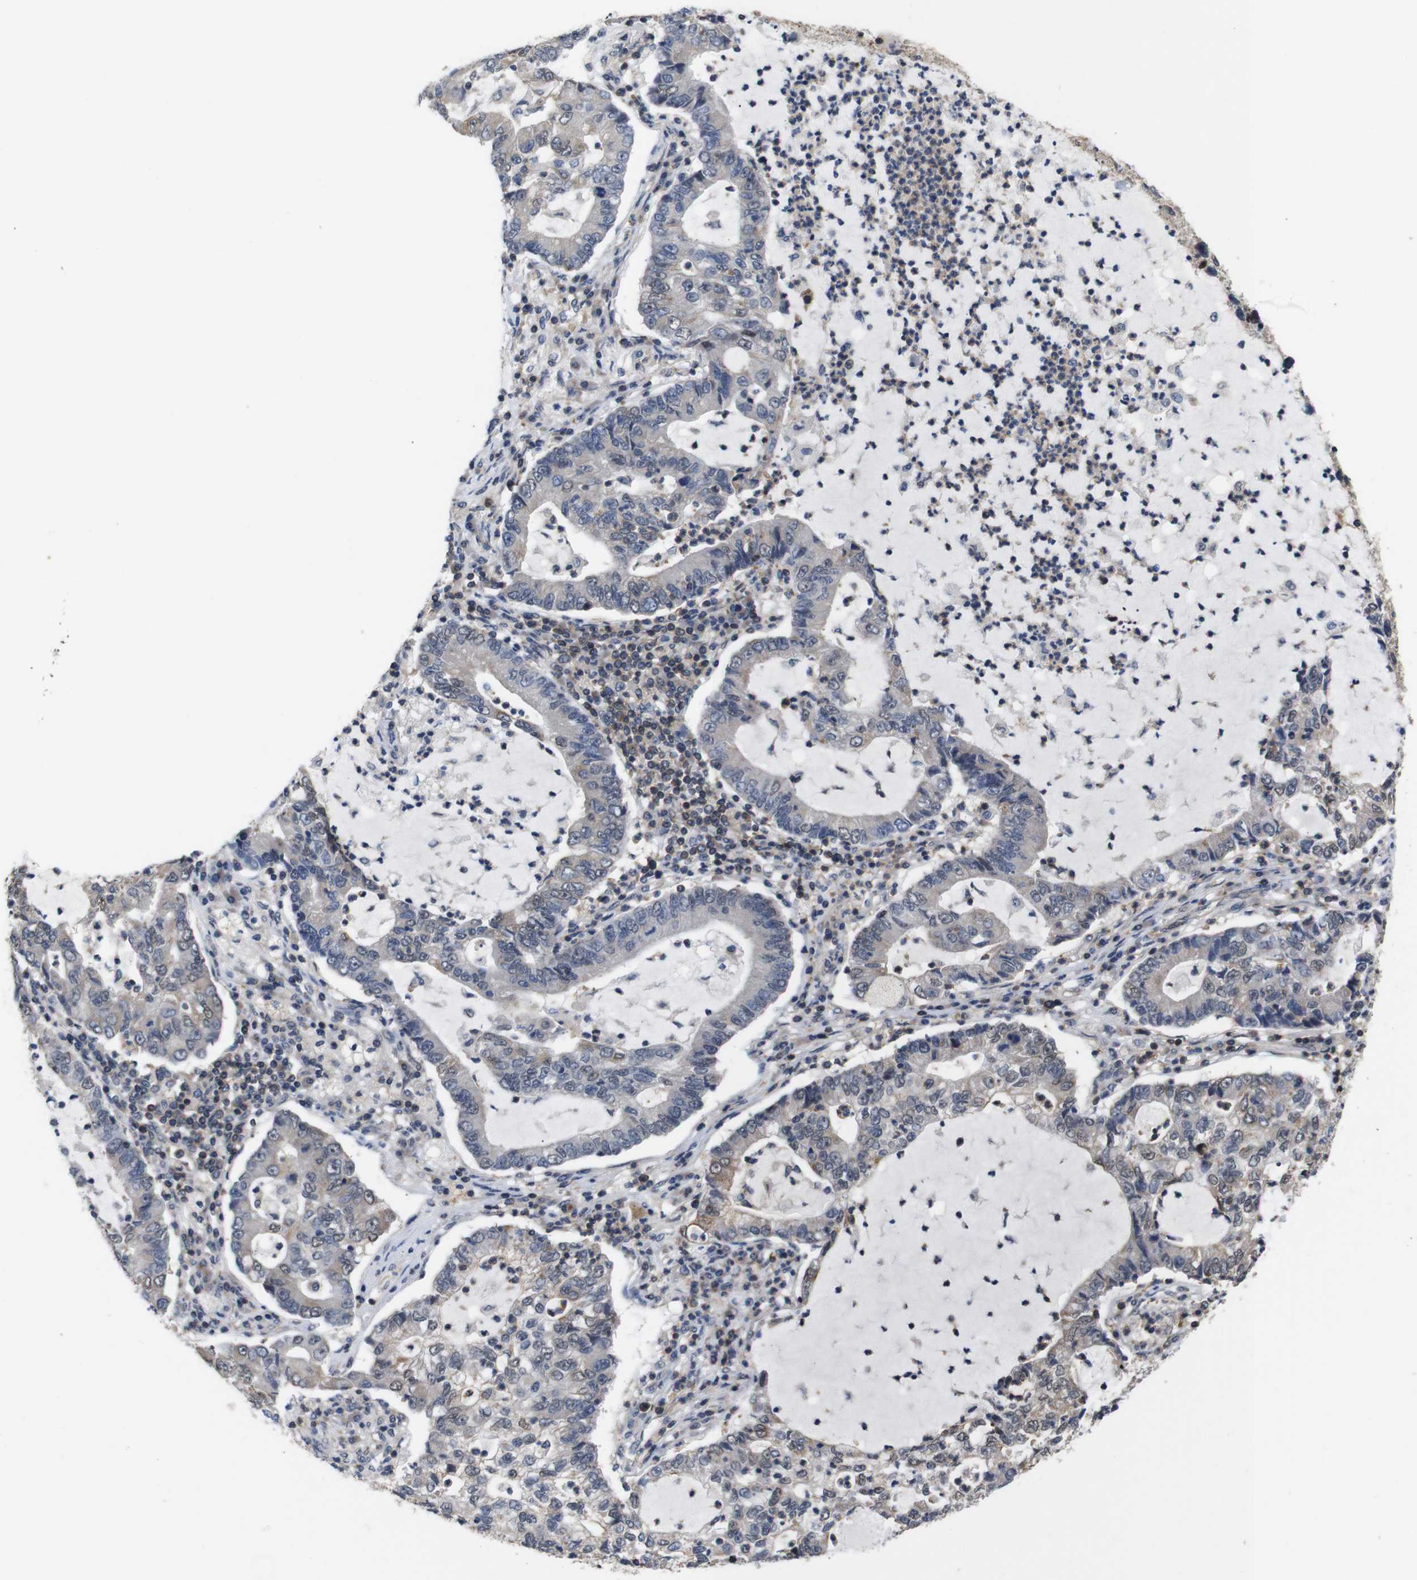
{"staining": {"intensity": "negative", "quantity": "none", "location": "none"}, "tissue": "lung cancer", "cell_type": "Tumor cells", "image_type": "cancer", "snomed": [{"axis": "morphology", "description": "Adenocarcinoma, NOS"}, {"axis": "topography", "description": "Lung"}], "caption": "Lung cancer (adenocarcinoma) was stained to show a protein in brown. There is no significant expression in tumor cells.", "gene": "BRWD3", "patient": {"sex": "female", "age": 51}}